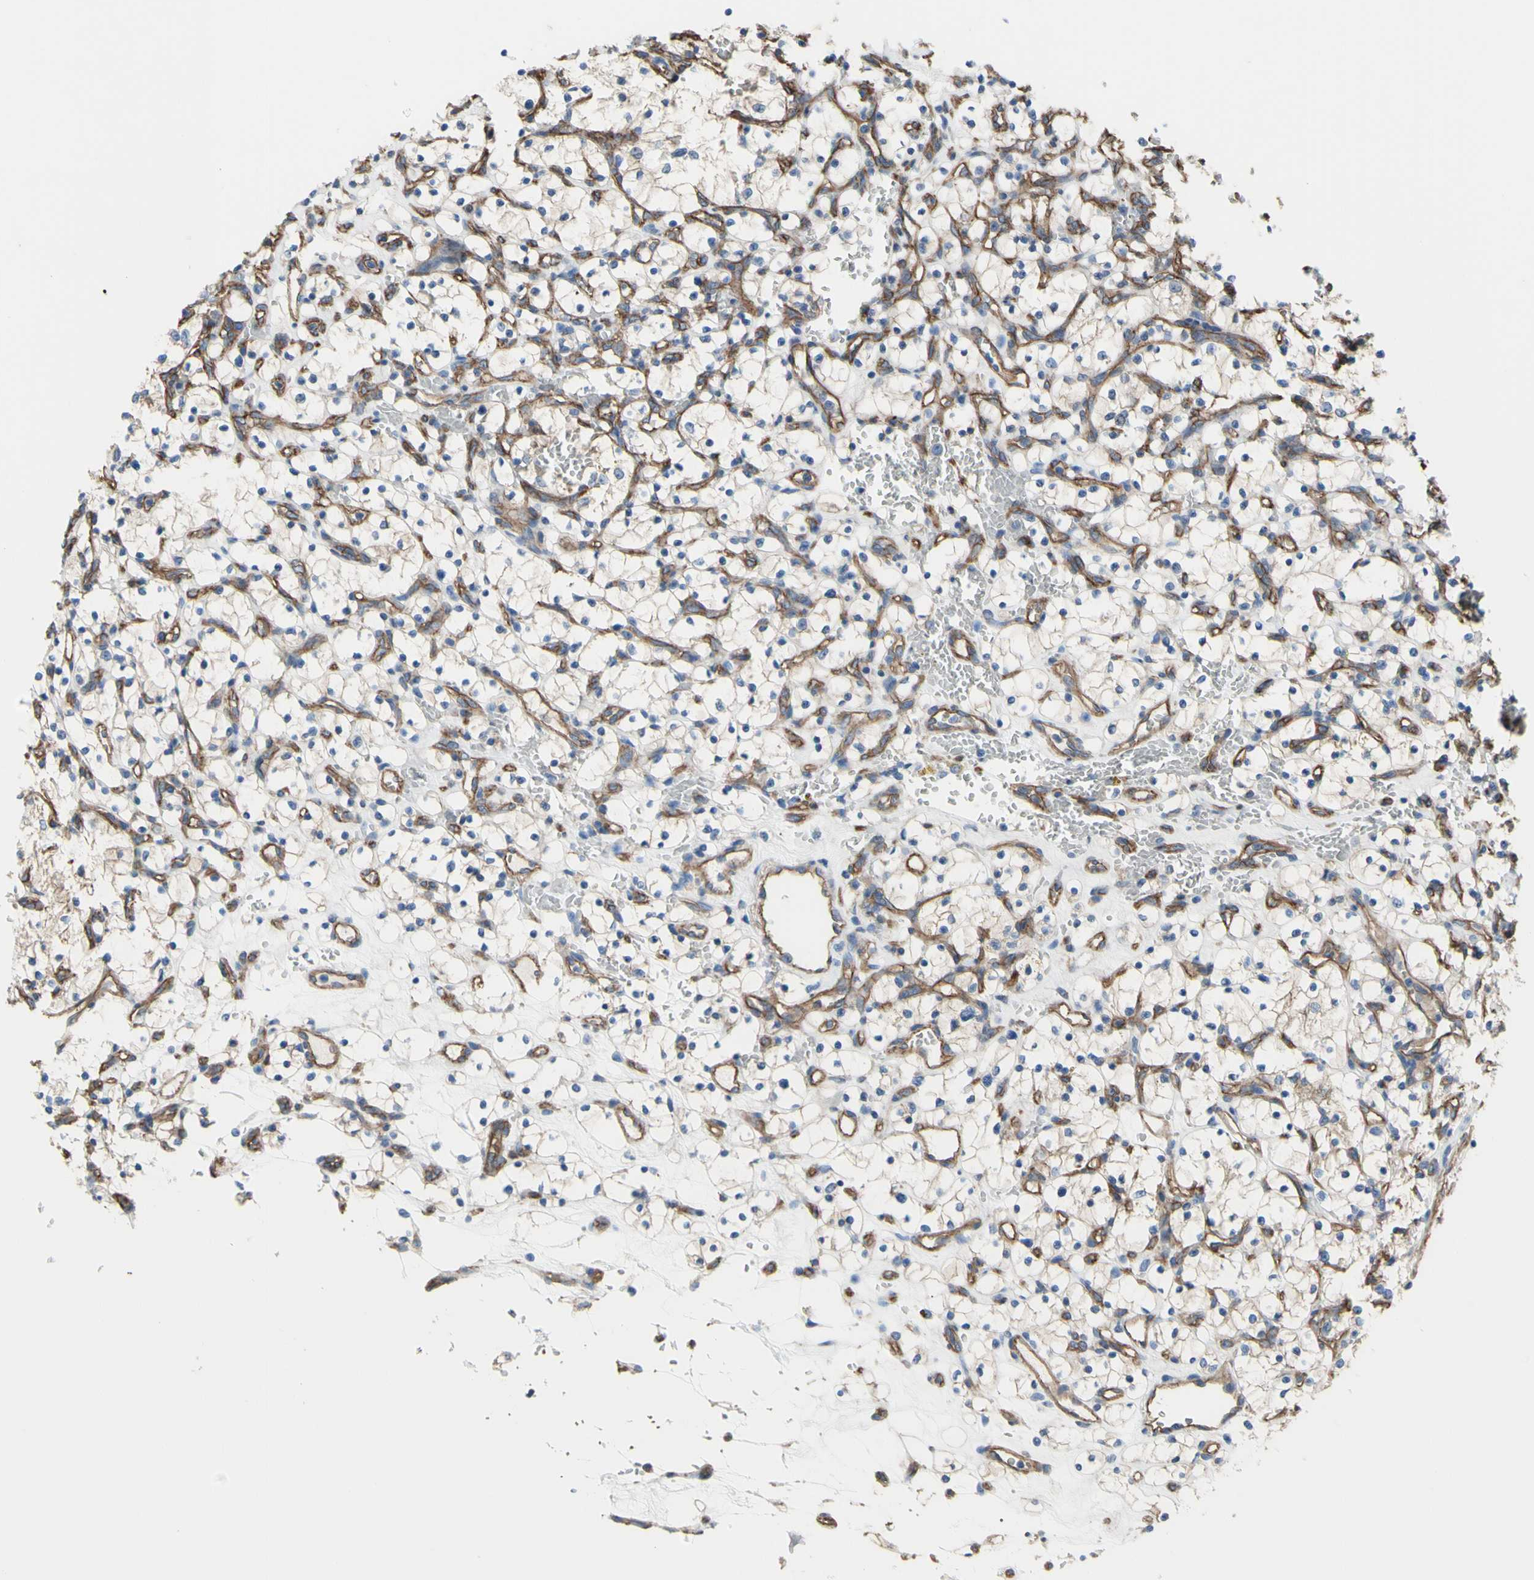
{"staining": {"intensity": "weak", "quantity": ">75%", "location": "cytoplasmic/membranous"}, "tissue": "renal cancer", "cell_type": "Tumor cells", "image_type": "cancer", "snomed": [{"axis": "morphology", "description": "Adenocarcinoma, NOS"}, {"axis": "topography", "description": "Kidney"}], "caption": "Immunohistochemistry (IHC) of renal adenocarcinoma demonstrates low levels of weak cytoplasmic/membranous expression in approximately >75% of tumor cells.", "gene": "TPBG", "patient": {"sex": "female", "age": 69}}